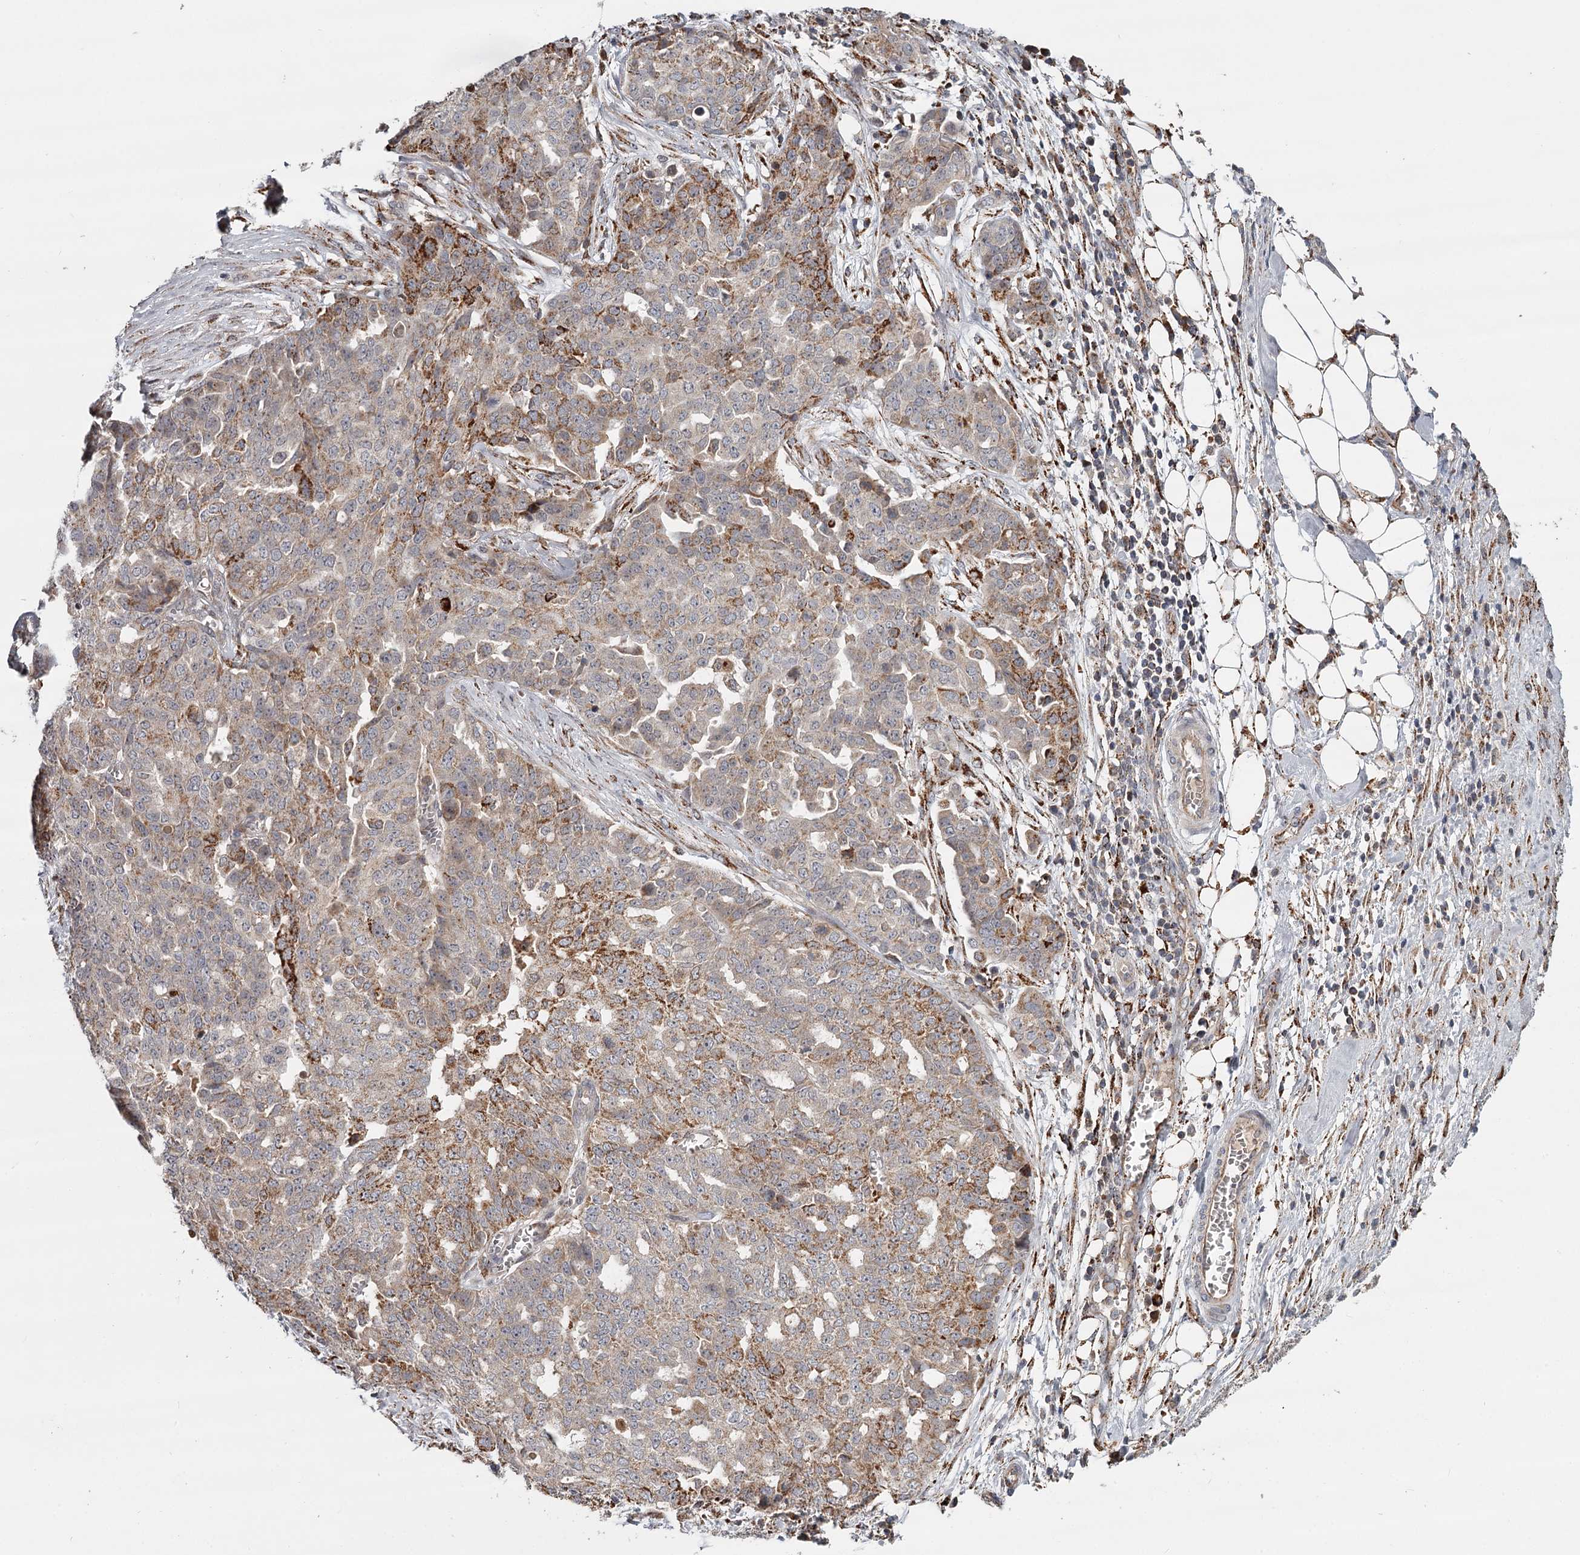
{"staining": {"intensity": "moderate", "quantity": "25%-75%", "location": "cytoplasmic/membranous"}, "tissue": "ovarian cancer", "cell_type": "Tumor cells", "image_type": "cancer", "snomed": [{"axis": "morphology", "description": "Cystadenocarcinoma, serous, NOS"}, {"axis": "topography", "description": "Soft tissue"}, {"axis": "topography", "description": "Ovary"}], "caption": "The micrograph demonstrates immunohistochemical staining of serous cystadenocarcinoma (ovarian). There is moderate cytoplasmic/membranous positivity is present in approximately 25%-75% of tumor cells.", "gene": "CDC123", "patient": {"sex": "female", "age": 57}}